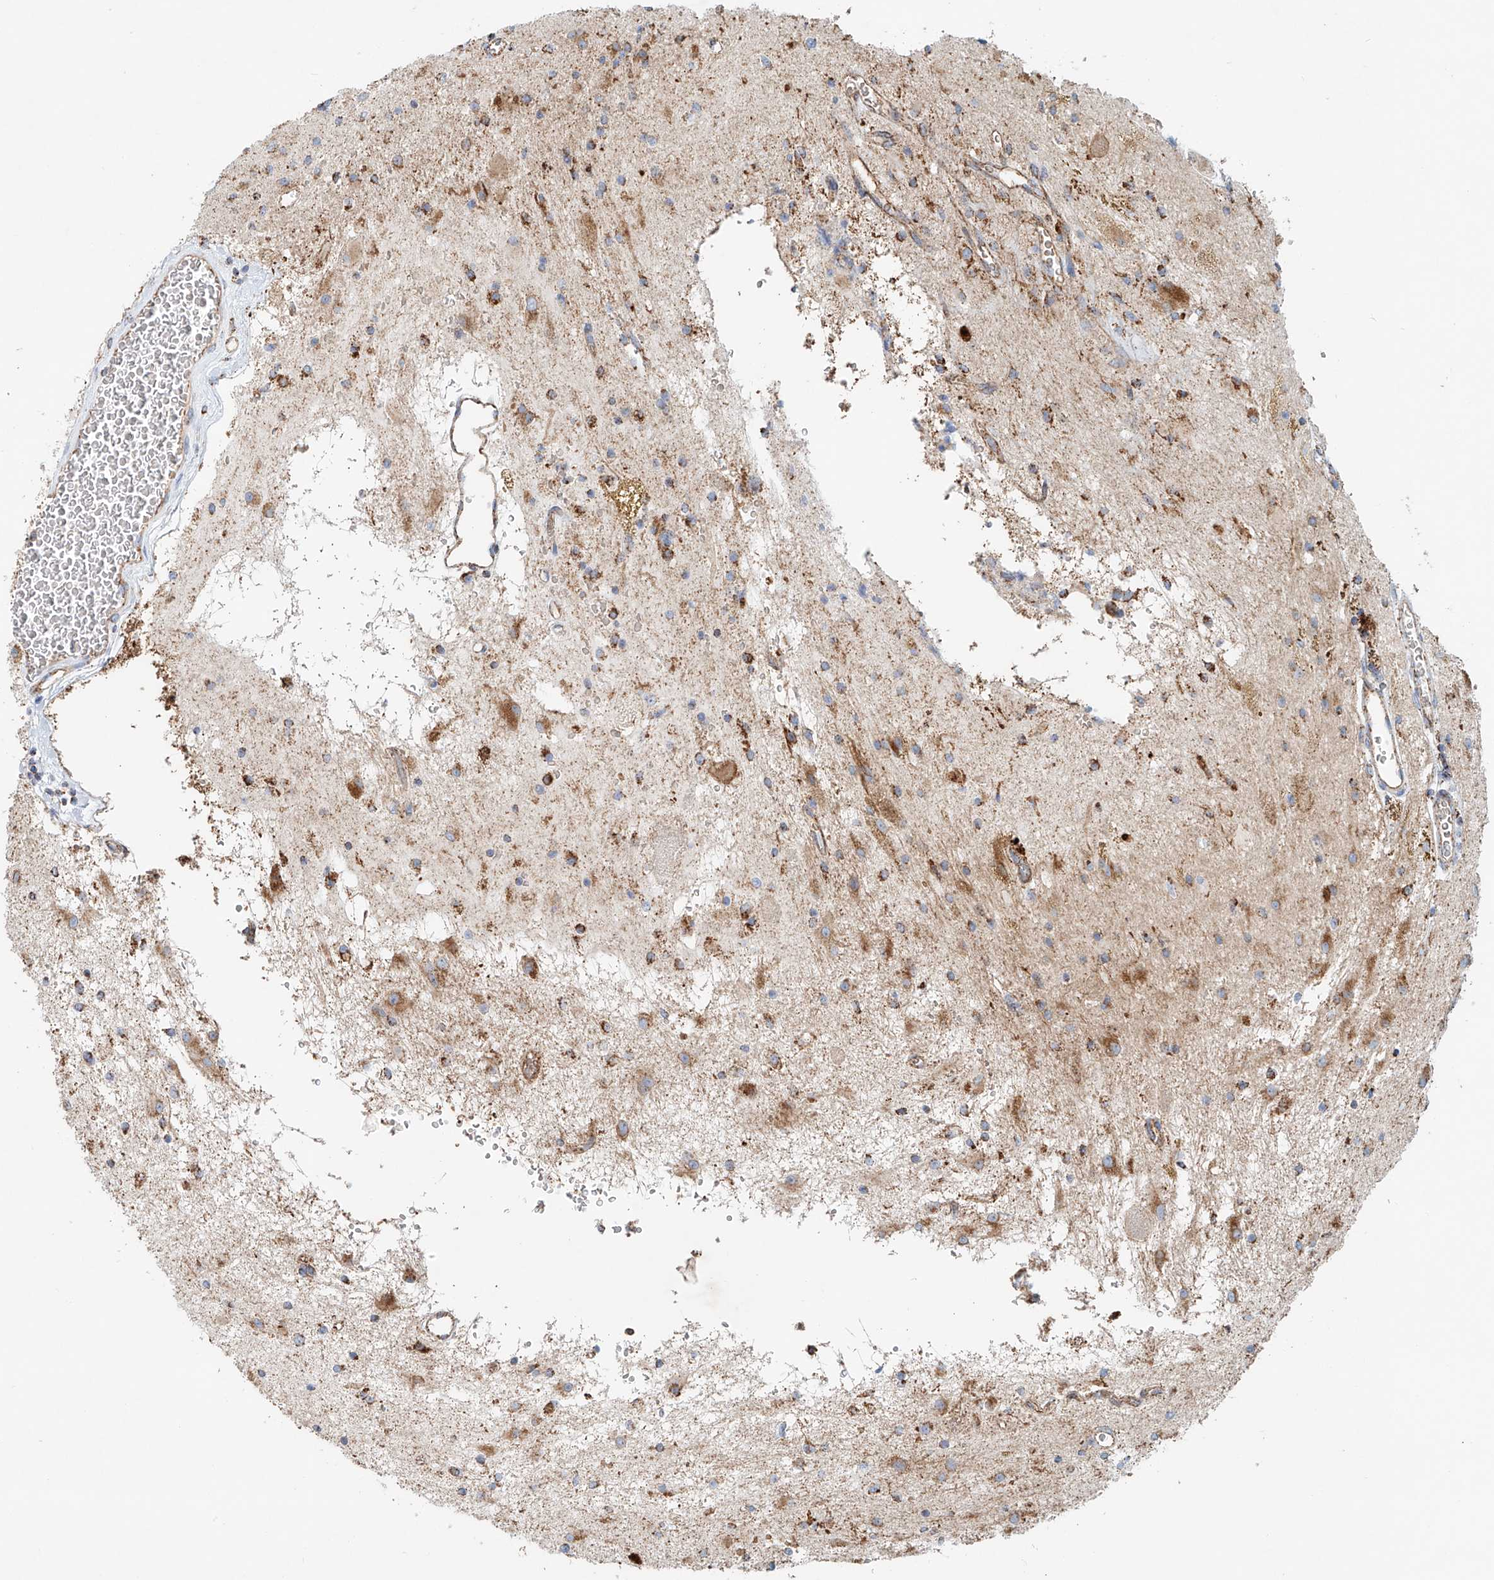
{"staining": {"intensity": "moderate", "quantity": ">75%", "location": "cytoplasmic/membranous"}, "tissue": "glioma", "cell_type": "Tumor cells", "image_type": "cancer", "snomed": [{"axis": "morphology", "description": "Glioma, malignant, High grade"}, {"axis": "topography", "description": "Brain"}], "caption": "A micrograph of human malignant glioma (high-grade) stained for a protein exhibits moderate cytoplasmic/membranous brown staining in tumor cells.", "gene": "CARD10", "patient": {"sex": "male", "age": 34}}